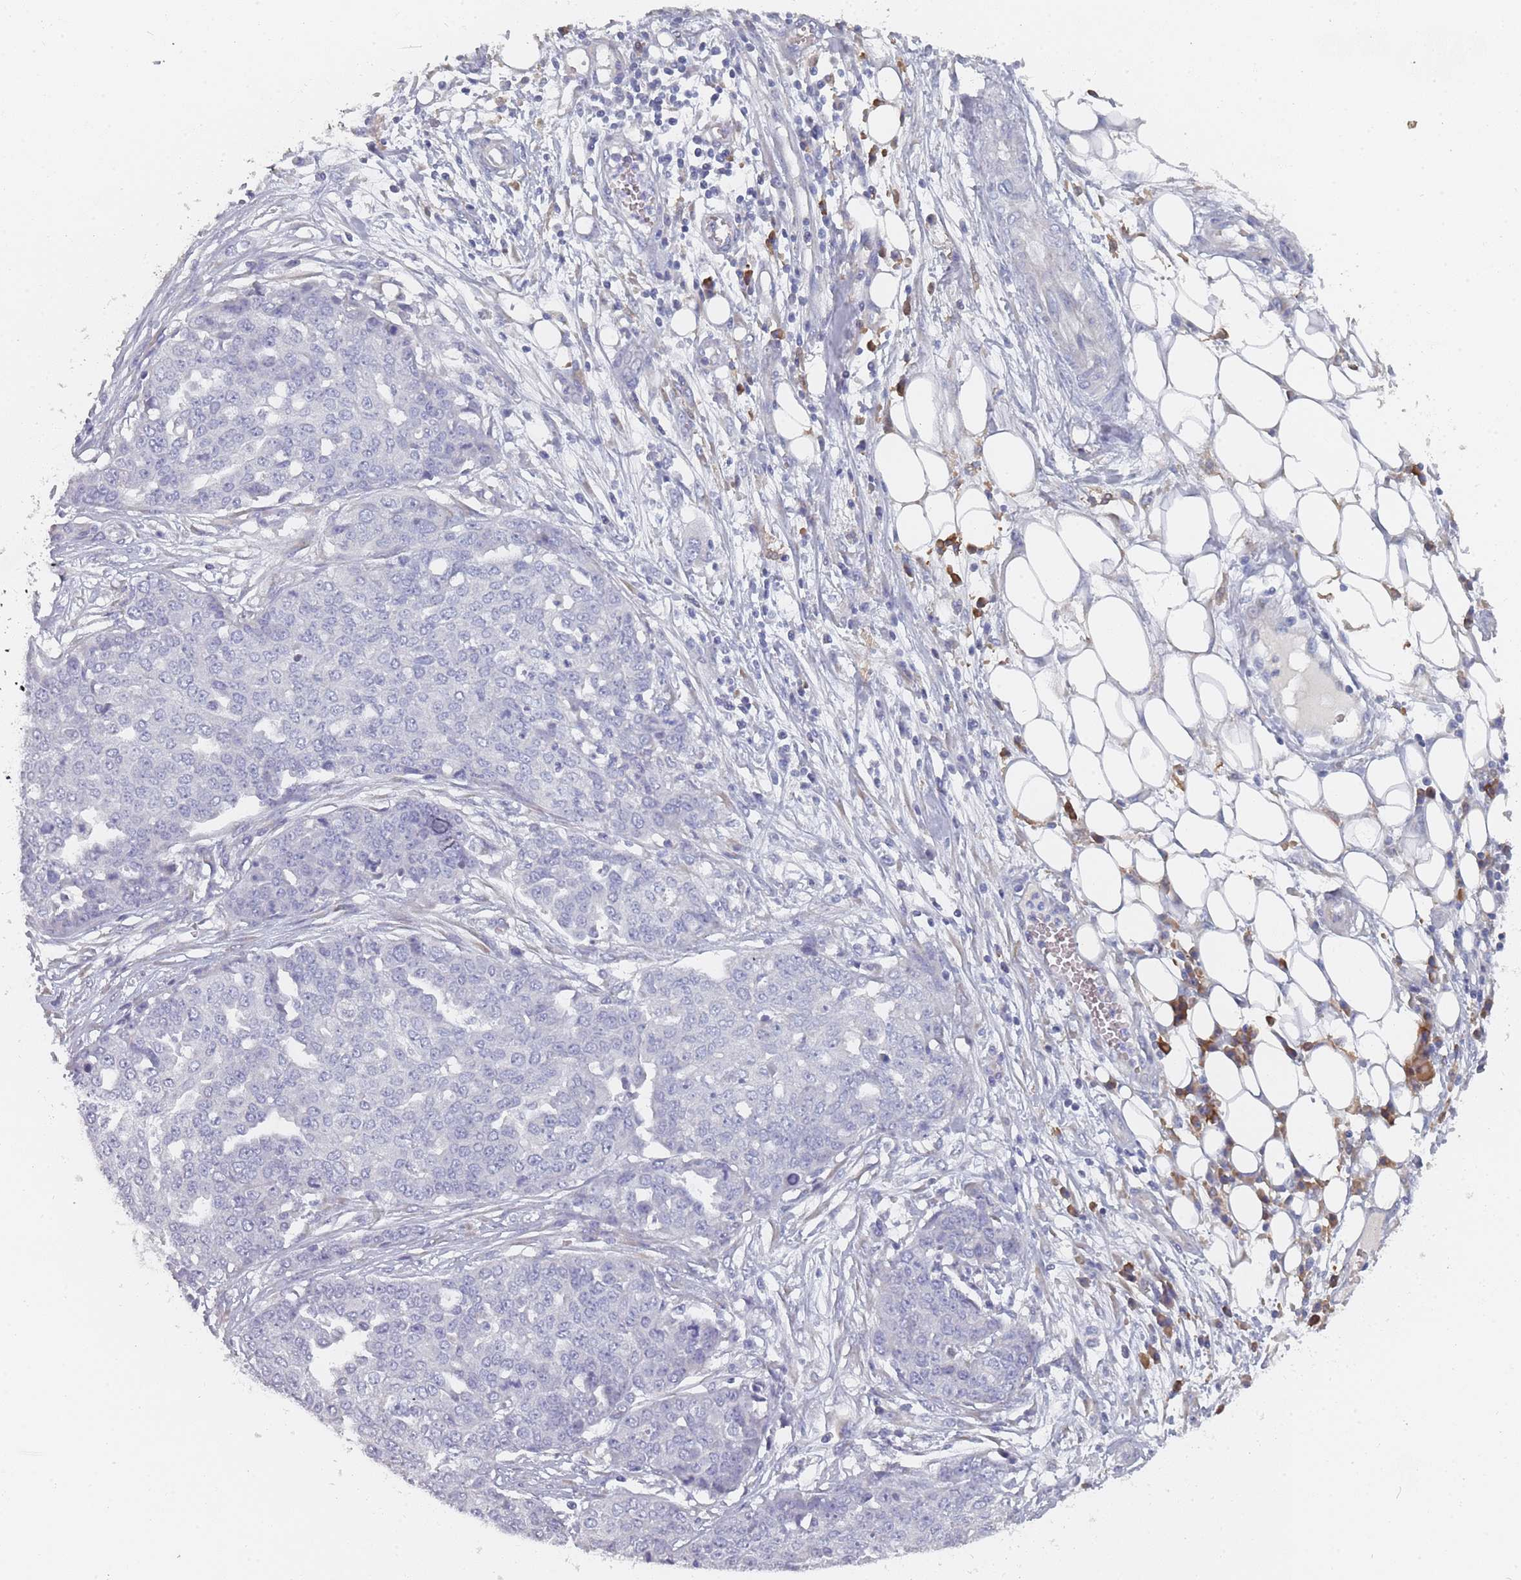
{"staining": {"intensity": "negative", "quantity": "none", "location": "none"}, "tissue": "ovarian cancer", "cell_type": "Tumor cells", "image_type": "cancer", "snomed": [{"axis": "morphology", "description": "Cystadenocarcinoma, serous, NOS"}, {"axis": "topography", "description": "Soft tissue"}, {"axis": "topography", "description": "Ovary"}], "caption": "This is a image of immunohistochemistry (IHC) staining of serous cystadenocarcinoma (ovarian), which shows no staining in tumor cells.", "gene": "SLC35E4", "patient": {"sex": "female", "age": 57}}